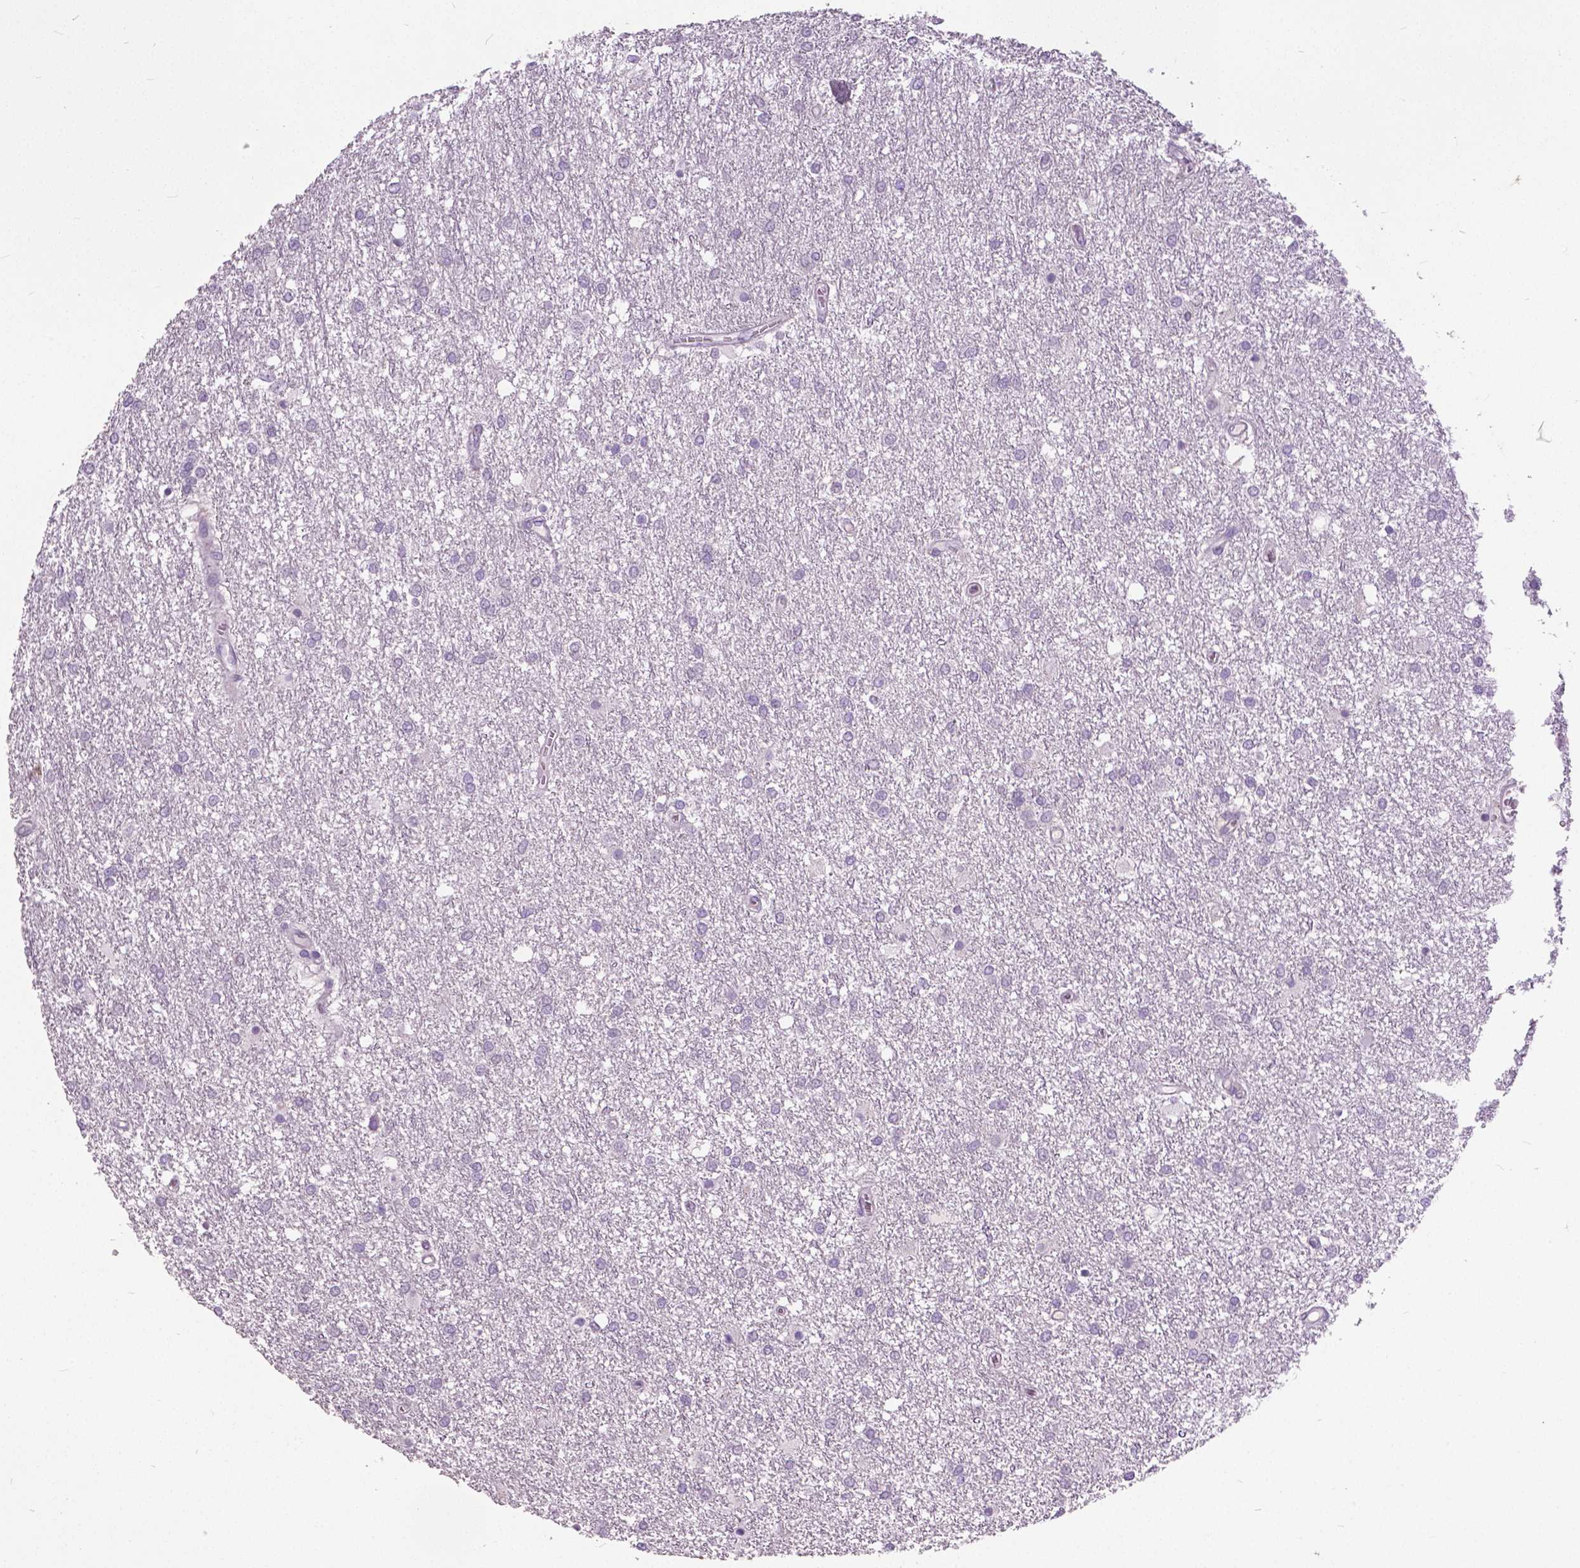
{"staining": {"intensity": "negative", "quantity": "none", "location": "none"}, "tissue": "glioma", "cell_type": "Tumor cells", "image_type": "cancer", "snomed": [{"axis": "morphology", "description": "Glioma, malignant, High grade"}, {"axis": "topography", "description": "Brain"}], "caption": "Human glioma stained for a protein using immunohistochemistry reveals no expression in tumor cells.", "gene": "FOXA1", "patient": {"sex": "female", "age": 61}}